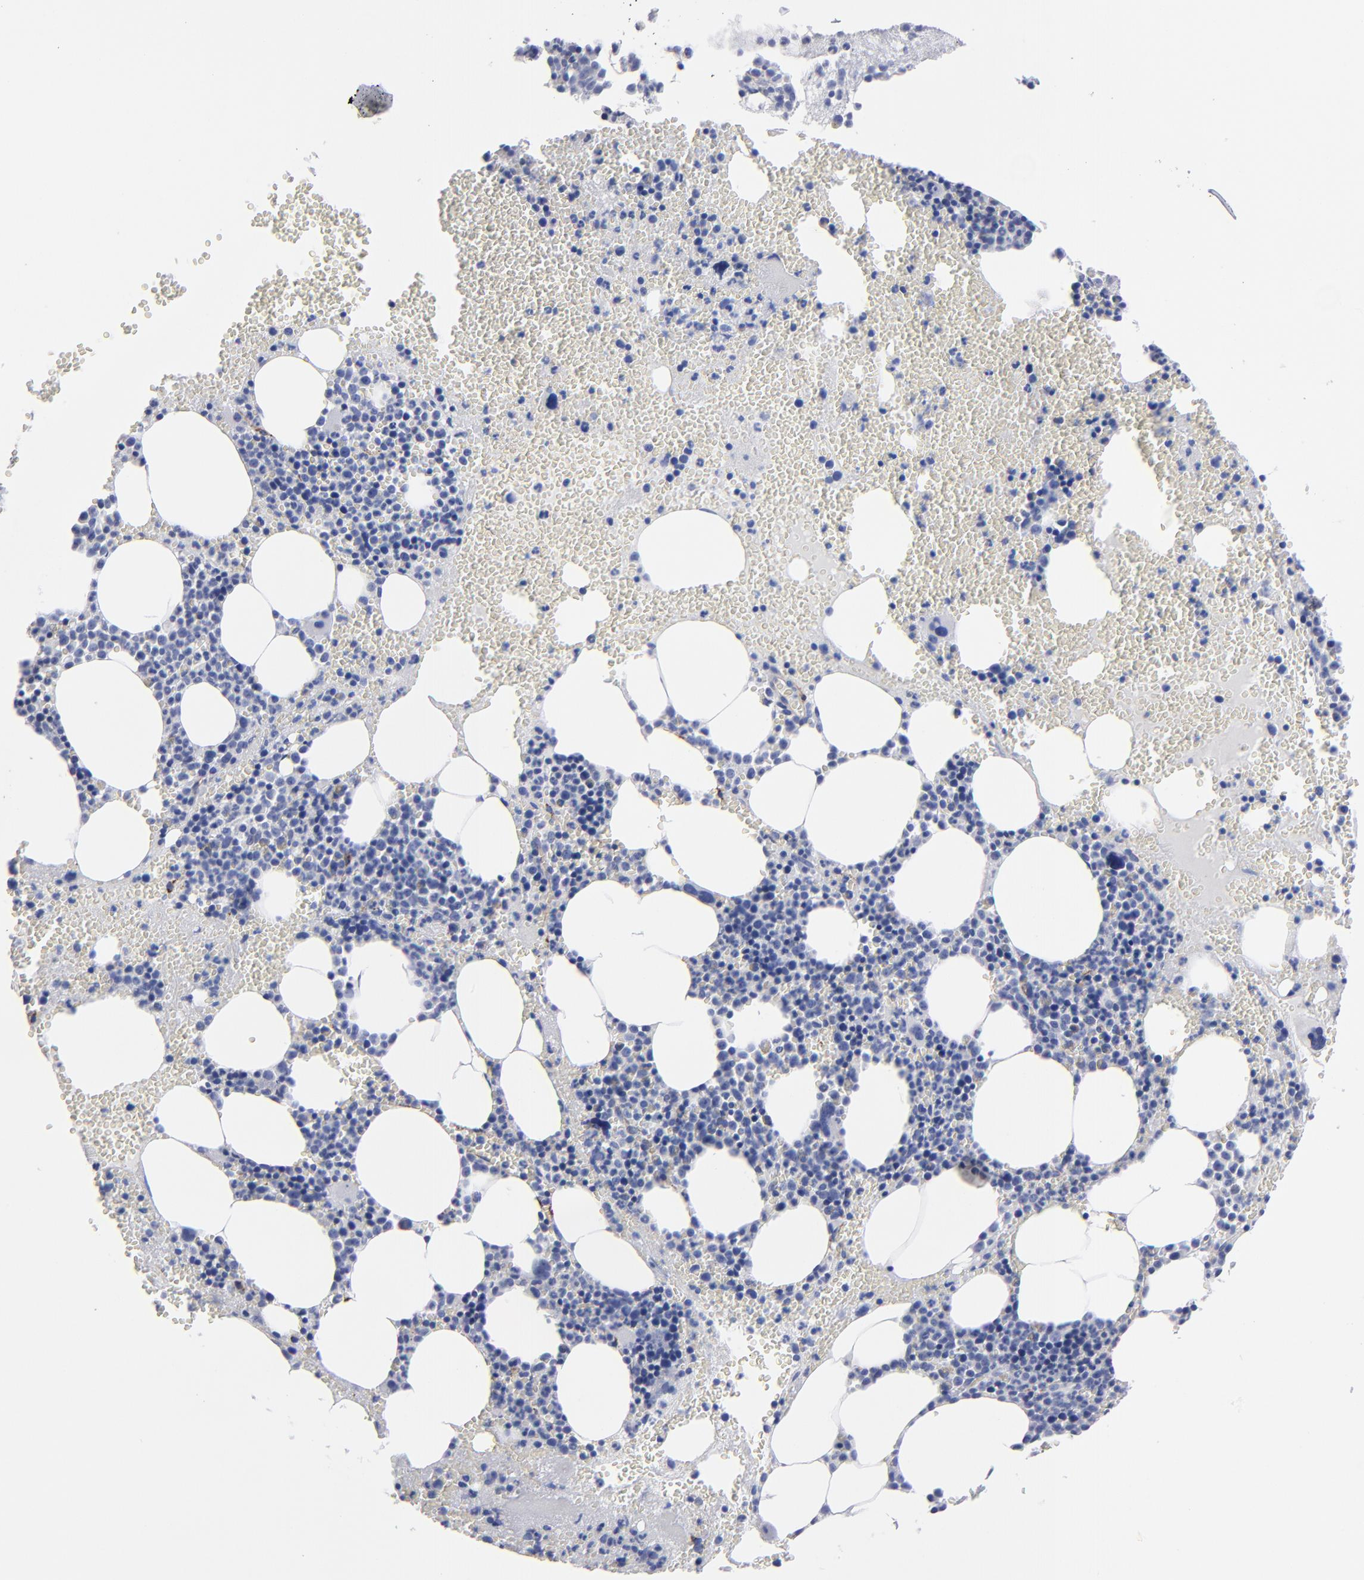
{"staining": {"intensity": "negative", "quantity": "none", "location": "none"}, "tissue": "bone marrow", "cell_type": "Hematopoietic cells", "image_type": "normal", "snomed": [{"axis": "morphology", "description": "Normal tissue, NOS"}, {"axis": "topography", "description": "Bone marrow"}], "caption": "This is an immunohistochemistry (IHC) photomicrograph of normal human bone marrow. There is no expression in hematopoietic cells.", "gene": "TM4SF1", "patient": {"sex": "male", "age": 82}}